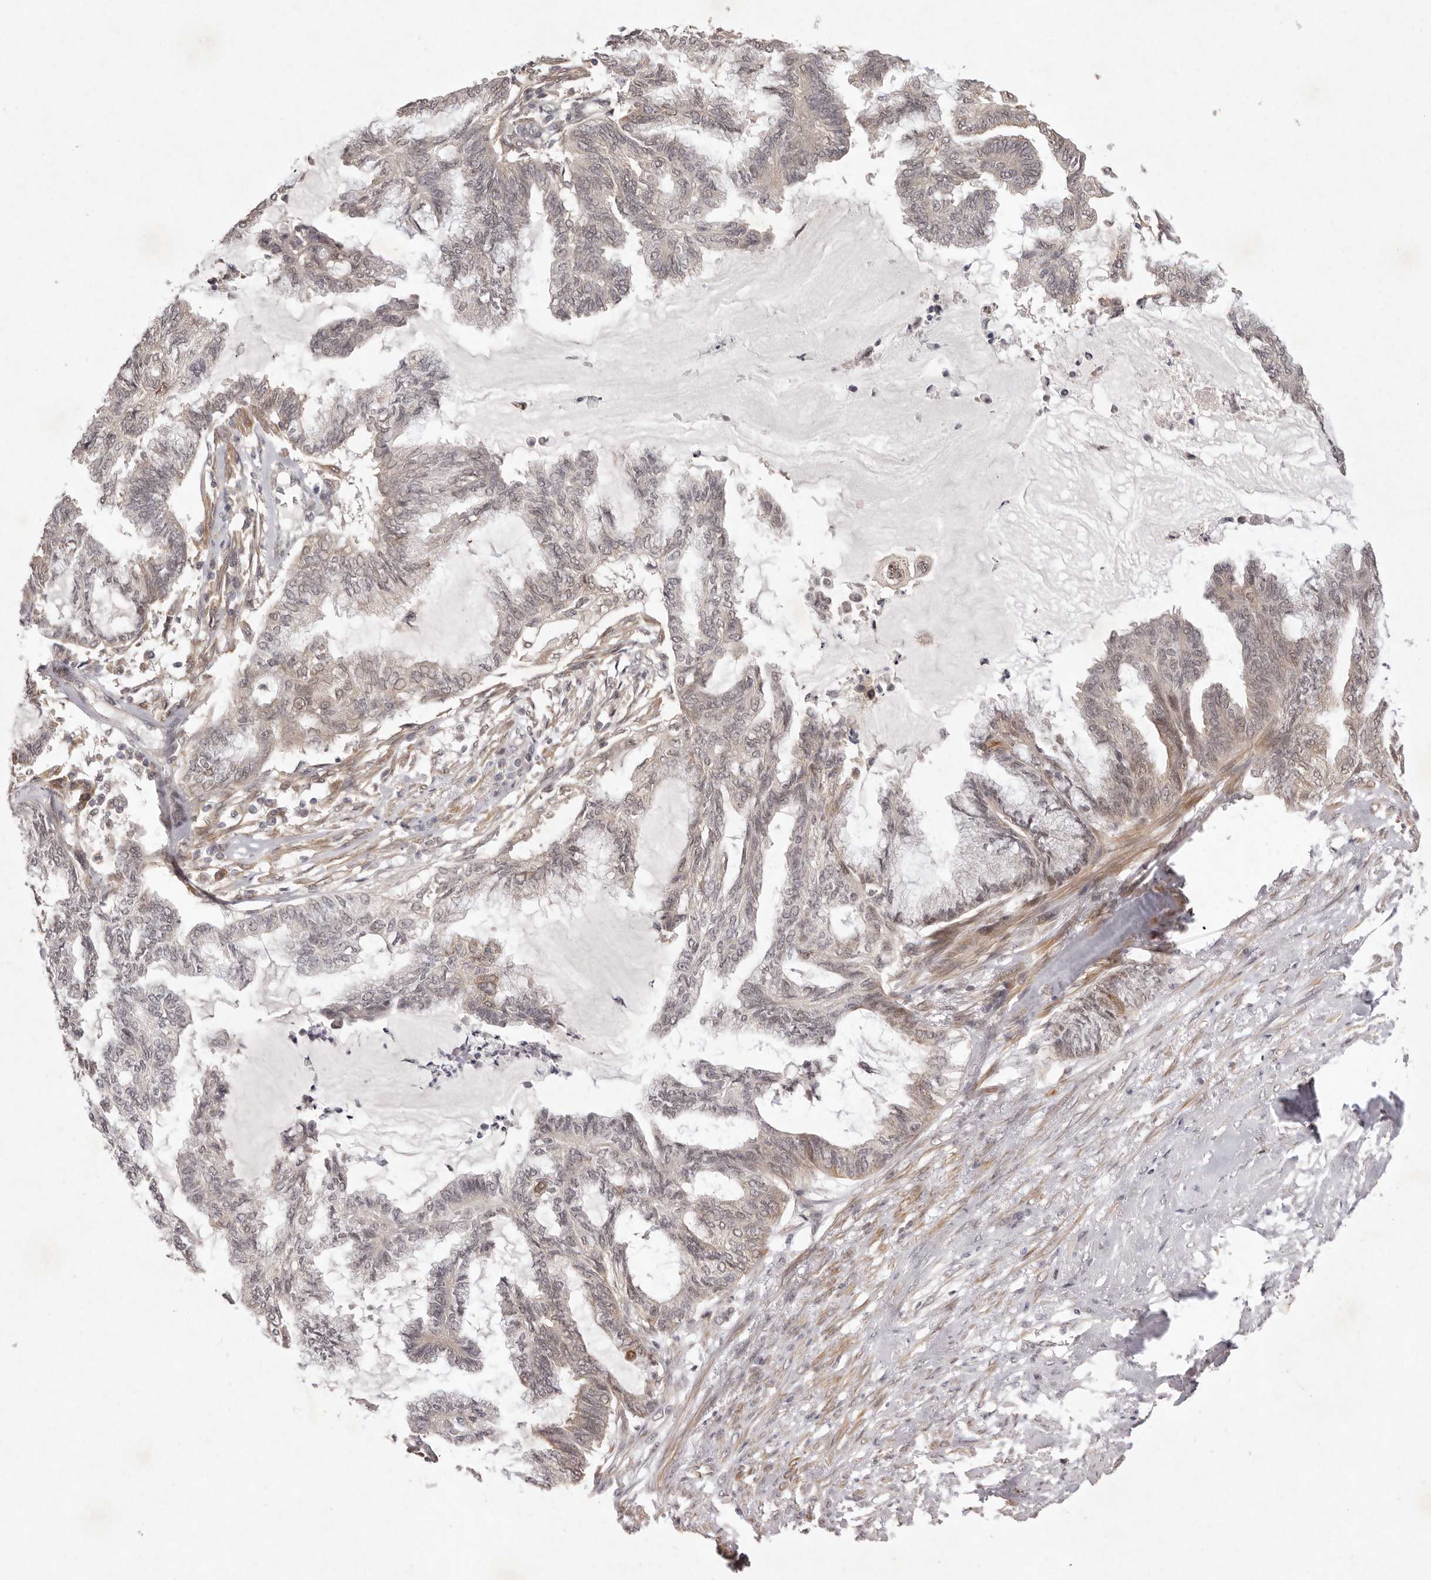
{"staining": {"intensity": "moderate", "quantity": "25%-75%", "location": "cytoplasmic/membranous,nuclear"}, "tissue": "endometrial cancer", "cell_type": "Tumor cells", "image_type": "cancer", "snomed": [{"axis": "morphology", "description": "Adenocarcinoma, NOS"}, {"axis": "topography", "description": "Endometrium"}], "caption": "An image of human adenocarcinoma (endometrial) stained for a protein exhibits moderate cytoplasmic/membranous and nuclear brown staining in tumor cells.", "gene": "BUD31", "patient": {"sex": "female", "age": 86}}